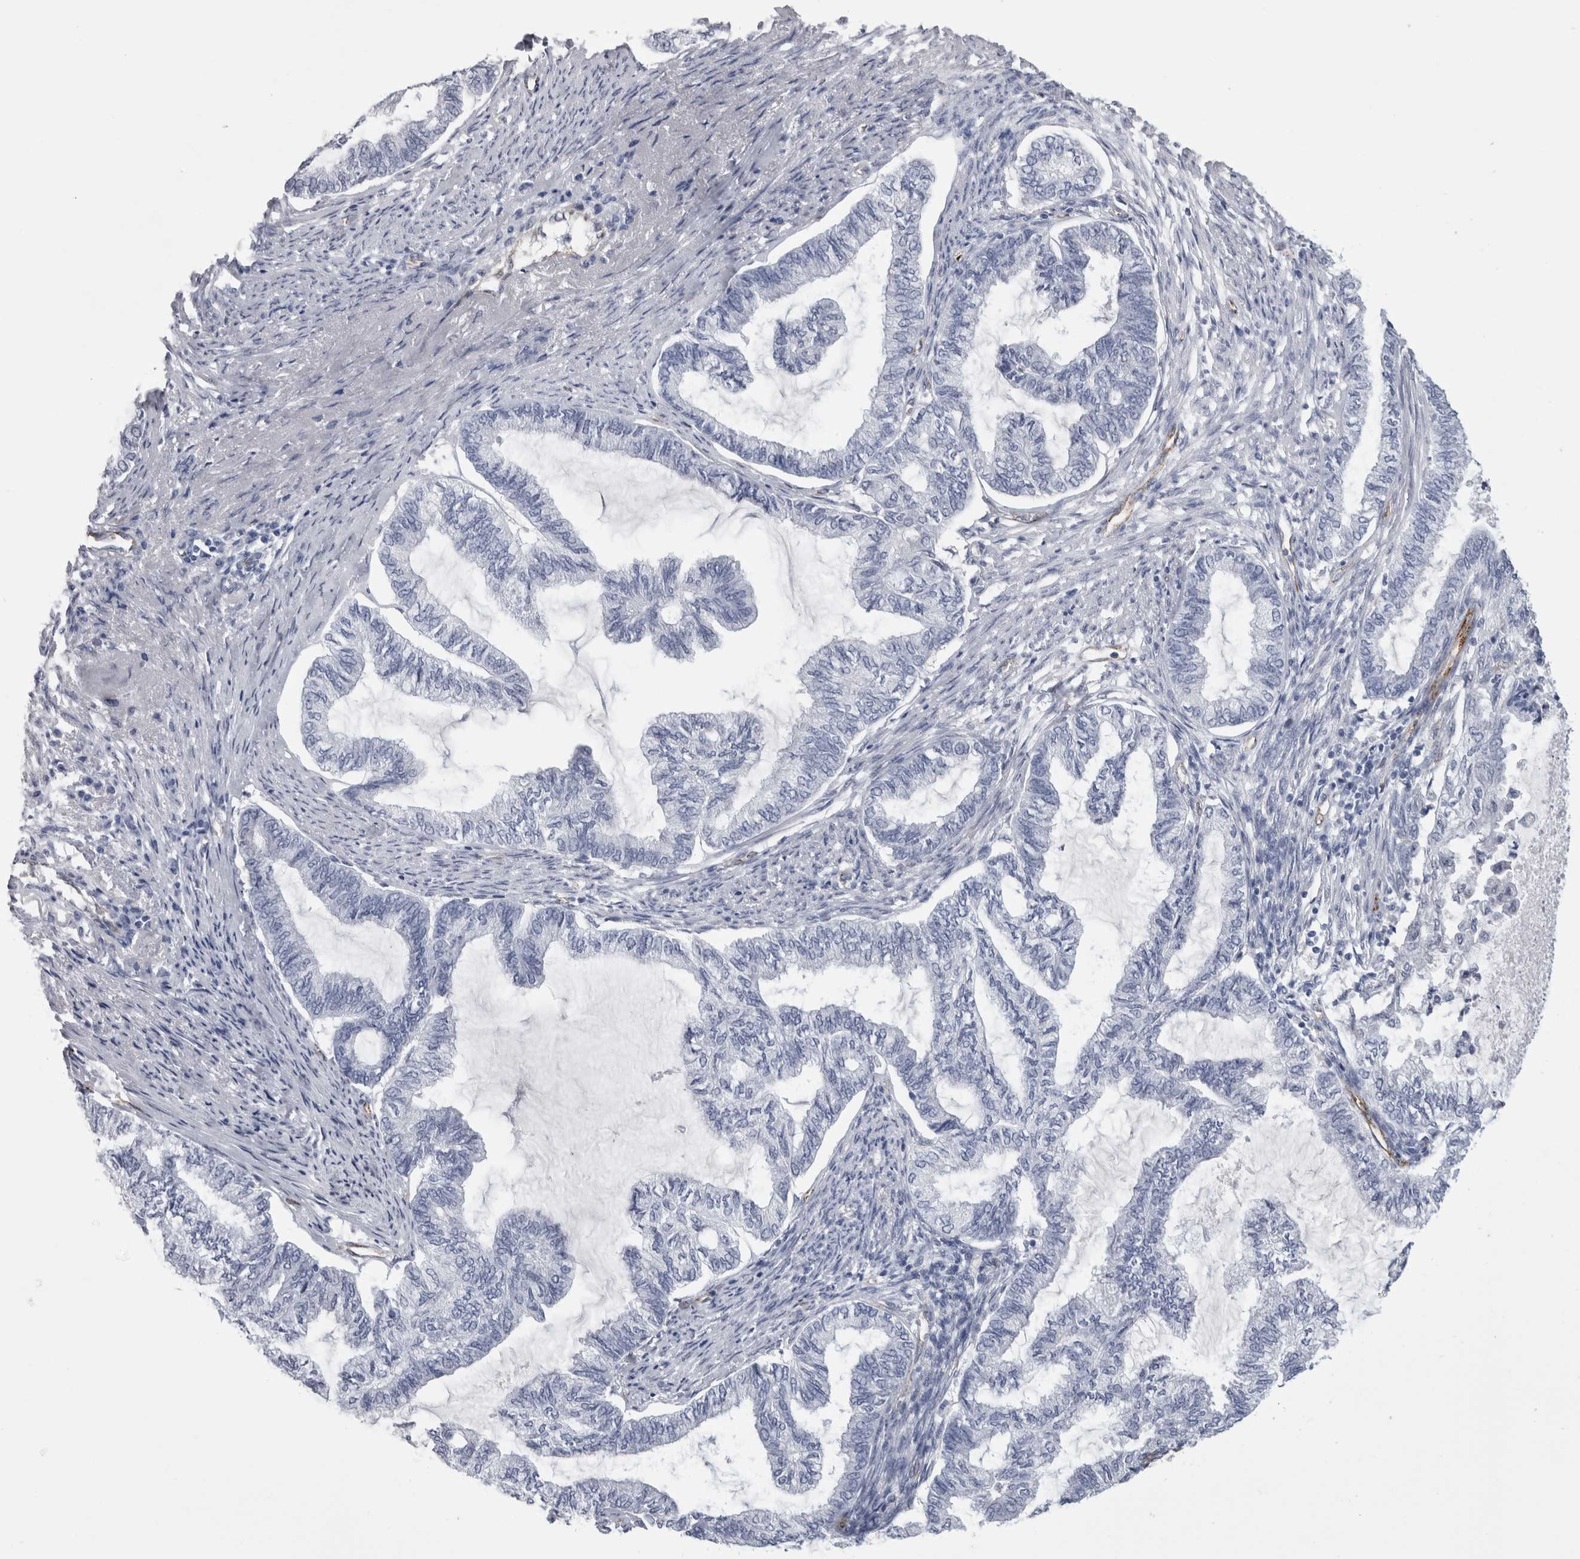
{"staining": {"intensity": "negative", "quantity": "none", "location": "none"}, "tissue": "endometrial cancer", "cell_type": "Tumor cells", "image_type": "cancer", "snomed": [{"axis": "morphology", "description": "Adenocarcinoma, NOS"}, {"axis": "topography", "description": "Endometrium"}], "caption": "Endometrial cancer was stained to show a protein in brown. There is no significant positivity in tumor cells. The staining was performed using DAB to visualize the protein expression in brown, while the nuclei were stained in blue with hematoxylin (Magnification: 20x).", "gene": "ACOT7", "patient": {"sex": "female", "age": 86}}